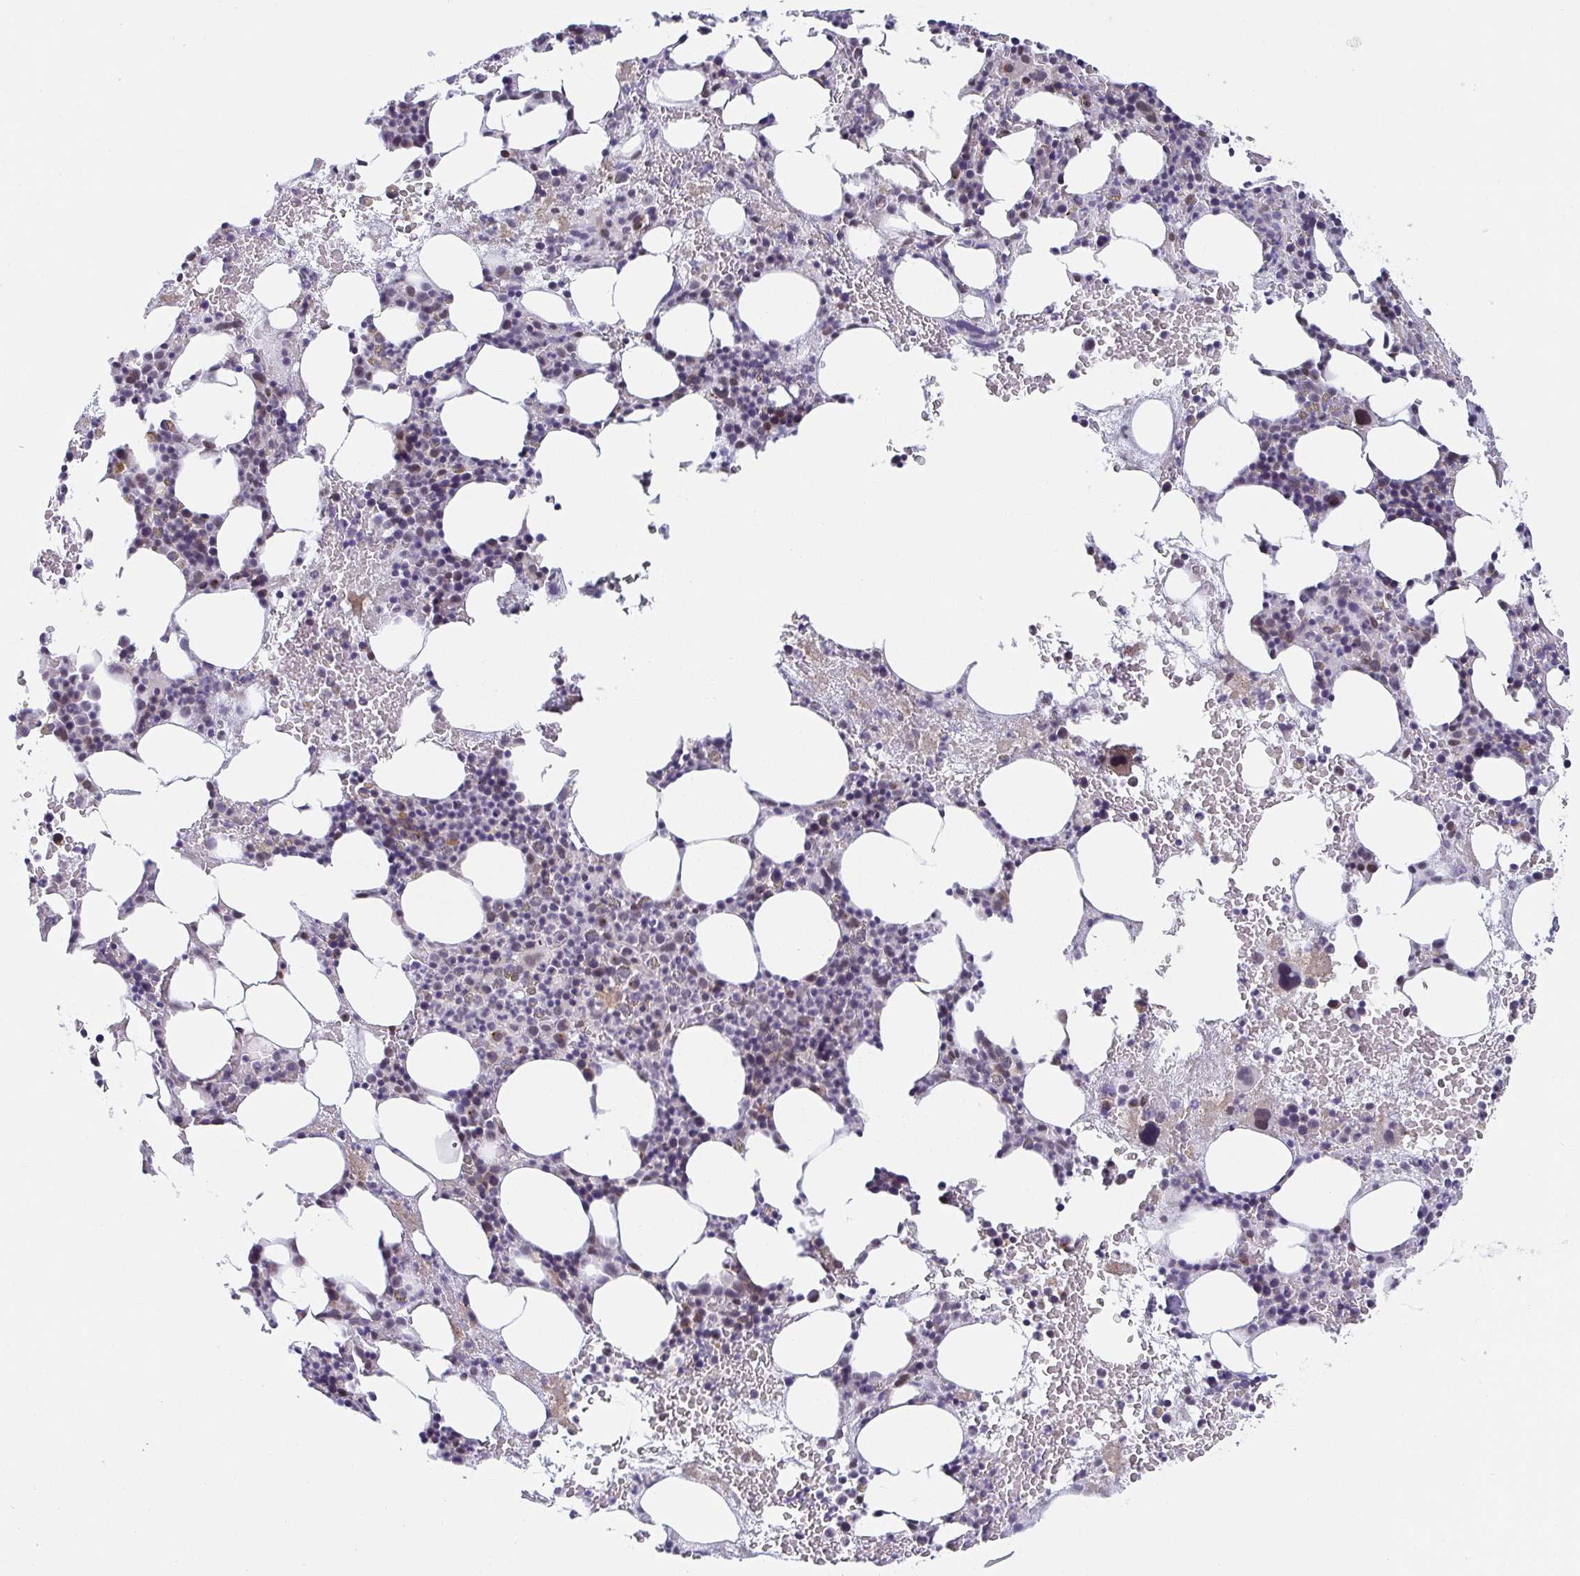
{"staining": {"intensity": "moderate", "quantity": "<25%", "location": "nuclear"}, "tissue": "bone marrow", "cell_type": "Hematopoietic cells", "image_type": "normal", "snomed": [{"axis": "morphology", "description": "Normal tissue, NOS"}, {"axis": "topography", "description": "Bone marrow"}], "caption": "High-magnification brightfield microscopy of unremarkable bone marrow stained with DAB (brown) and counterstained with hematoxylin (blue). hematopoietic cells exhibit moderate nuclear staining is appreciated in about<25% of cells.", "gene": "SLC7A10", "patient": {"sex": "female", "age": 72}}